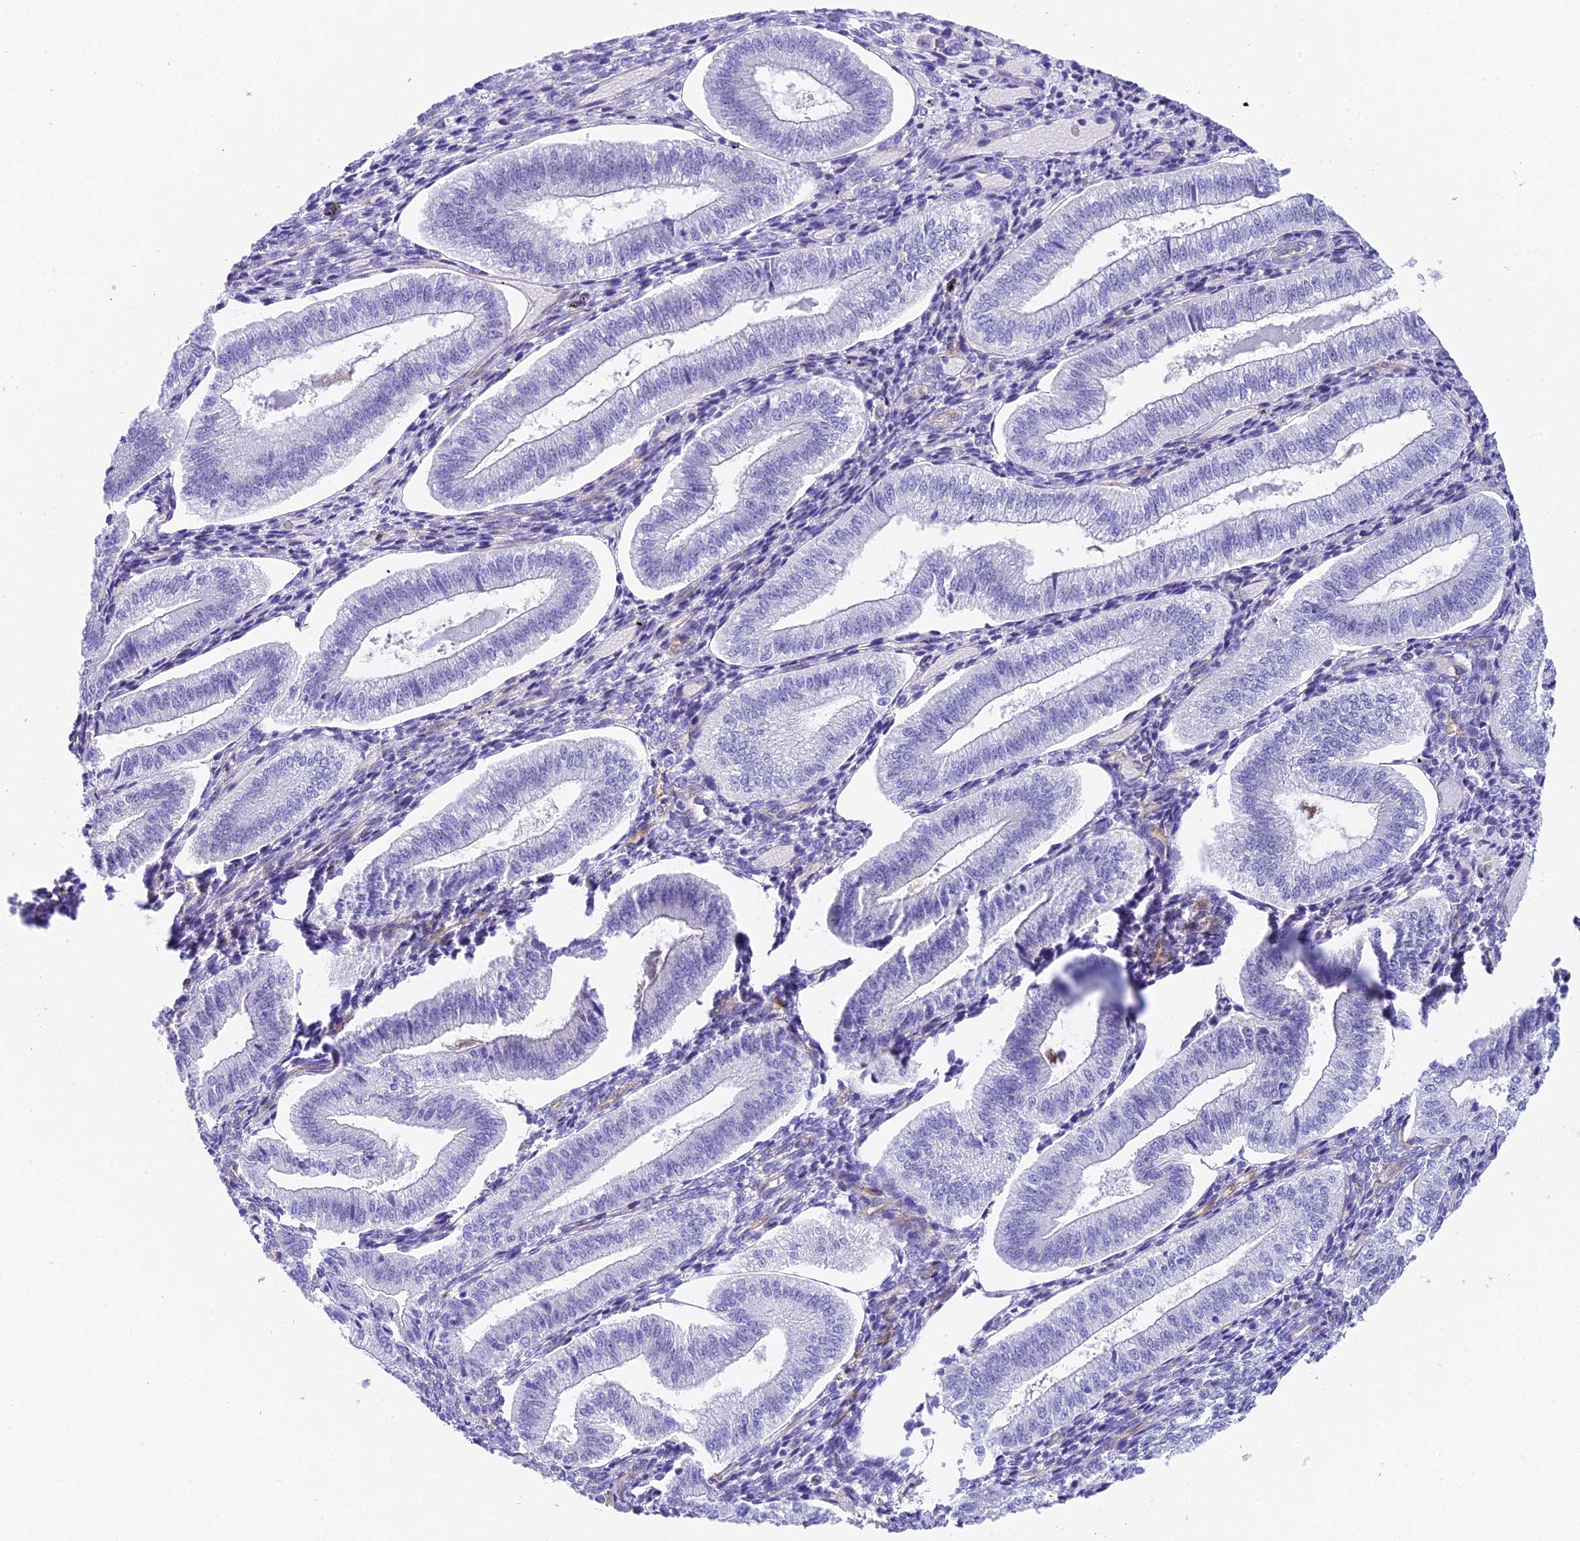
{"staining": {"intensity": "negative", "quantity": "none", "location": "none"}, "tissue": "endometrium", "cell_type": "Cells in endometrial stroma", "image_type": "normal", "snomed": [{"axis": "morphology", "description": "Normal tissue, NOS"}, {"axis": "topography", "description": "Endometrium"}], "caption": "This is a photomicrograph of immunohistochemistry (IHC) staining of unremarkable endometrium, which shows no staining in cells in endometrial stroma.", "gene": "HOMER3", "patient": {"sex": "female", "age": 34}}